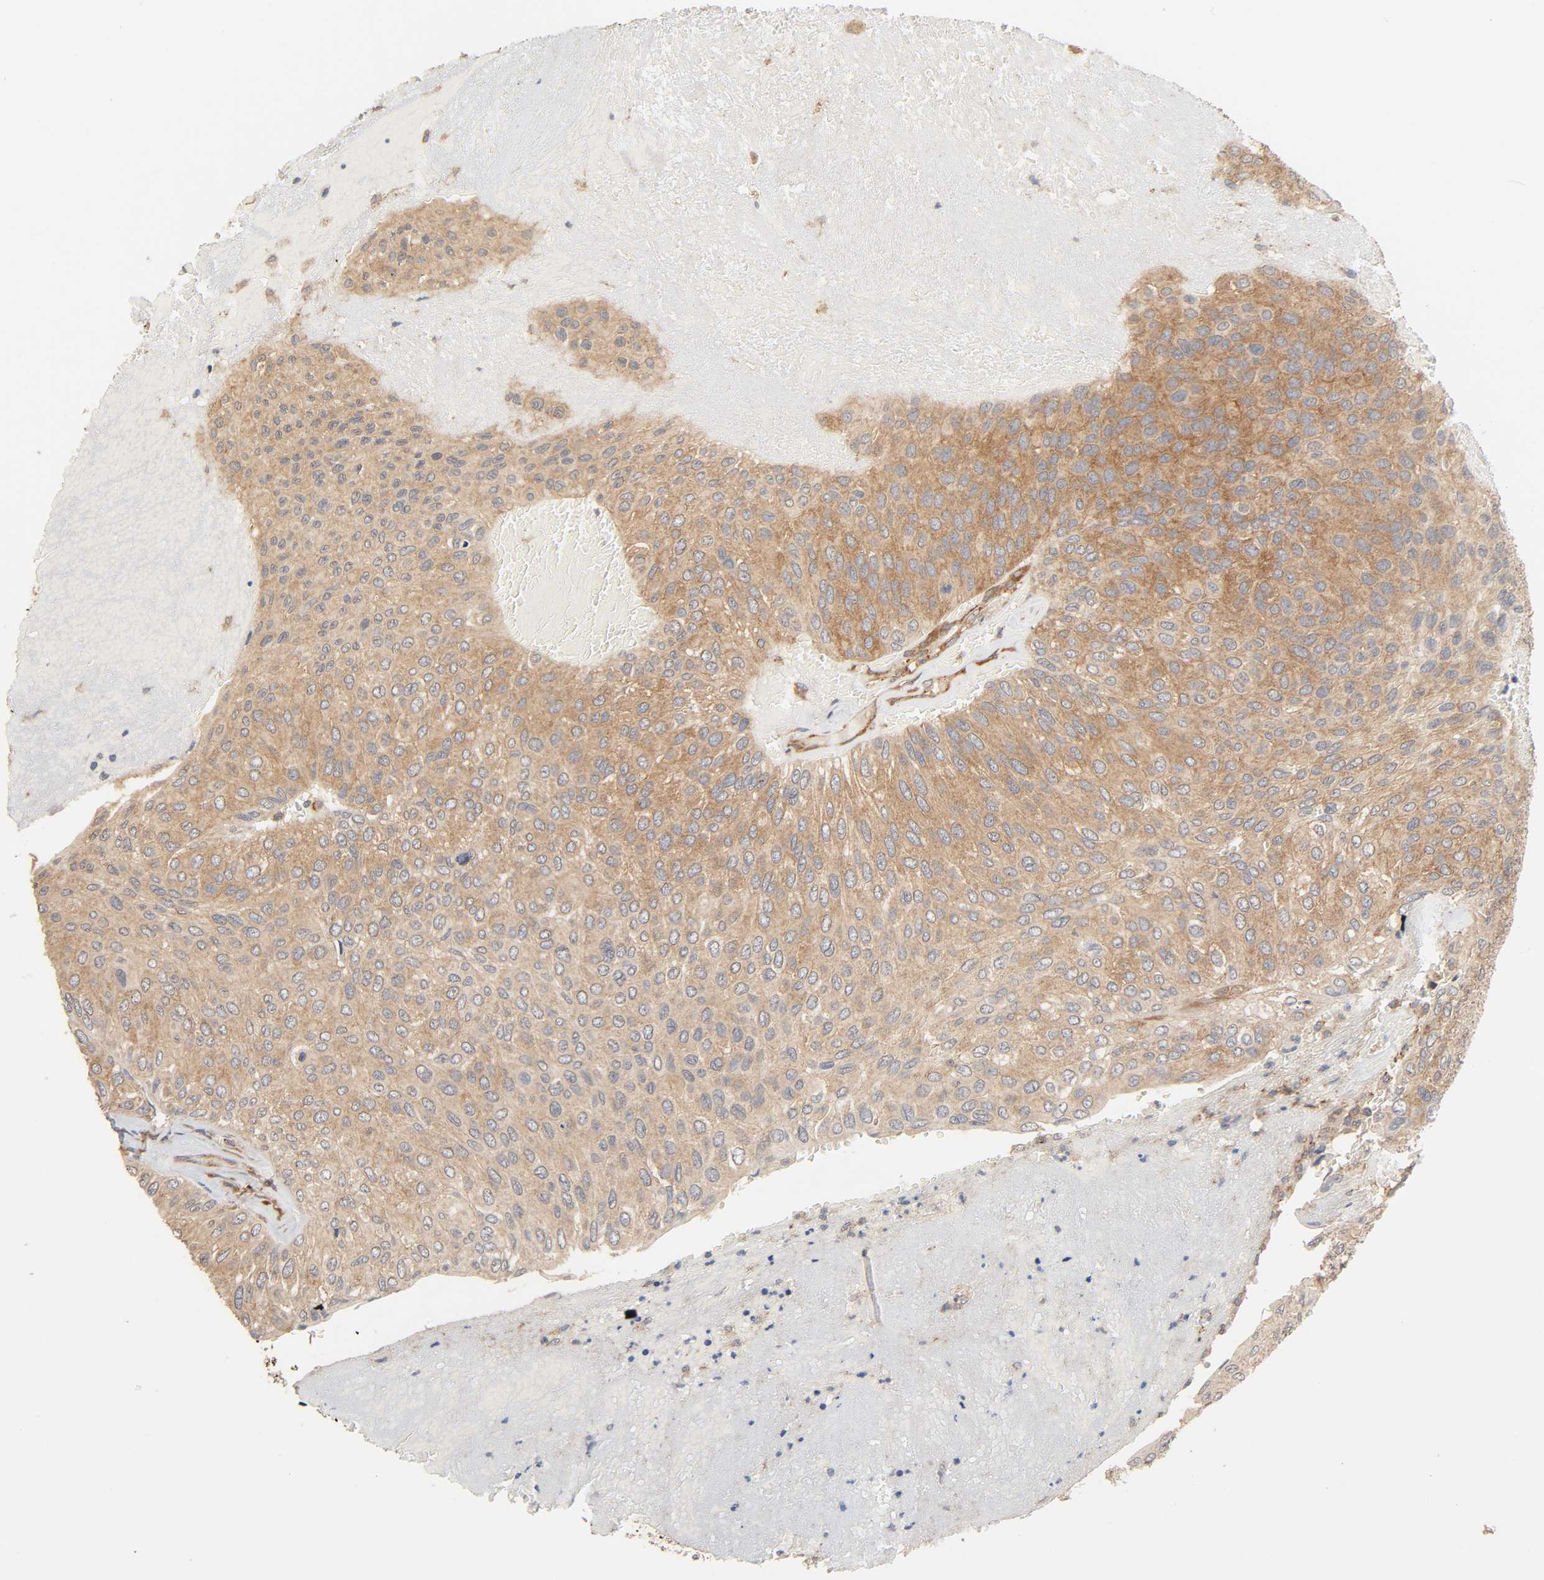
{"staining": {"intensity": "moderate", "quantity": ">75%", "location": "cytoplasmic/membranous"}, "tissue": "urothelial cancer", "cell_type": "Tumor cells", "image_type": "cancer", "snomed": [{"axis": "morphology", "description": "Urothelial carcinoma, High grade"}, {"axis": "topography", "description": "Urinary bladder"}], "caption": "Tumor cells exhibit medium levels of moderate cytoplasmic/membranous positivity in about >75% of cells in human urothelial cancer.", "gene": "NEMF", "patient": {"sex": "male", "age": 66}}